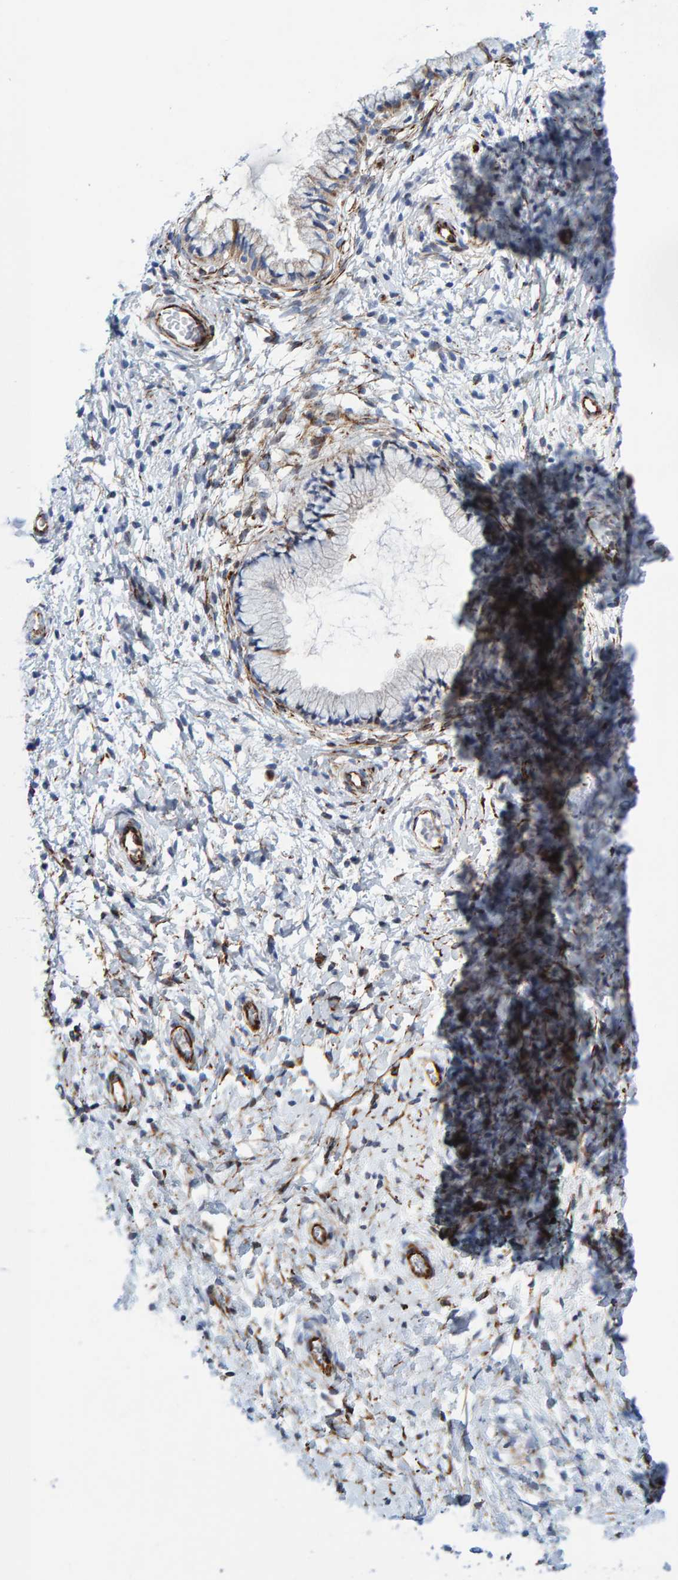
{"staining": {"intensity": "weak", "quantity": "<25%", "location": "cytoplasmic/membranous"}, "tissue": "cervix", "cell_type": "Glandular cells", "image_type": "normal", "snomed": [{"axis": "morphology", "description": "Normal tissue, NOS"}, {"axis": "topography", "description": "Cervix"}], "caption": "Cervix was stained to show a protein in brown. There is no significant expression in glandular cells.", "gene": "POLG2", "patient": {"sex": "female", "age": 72}}